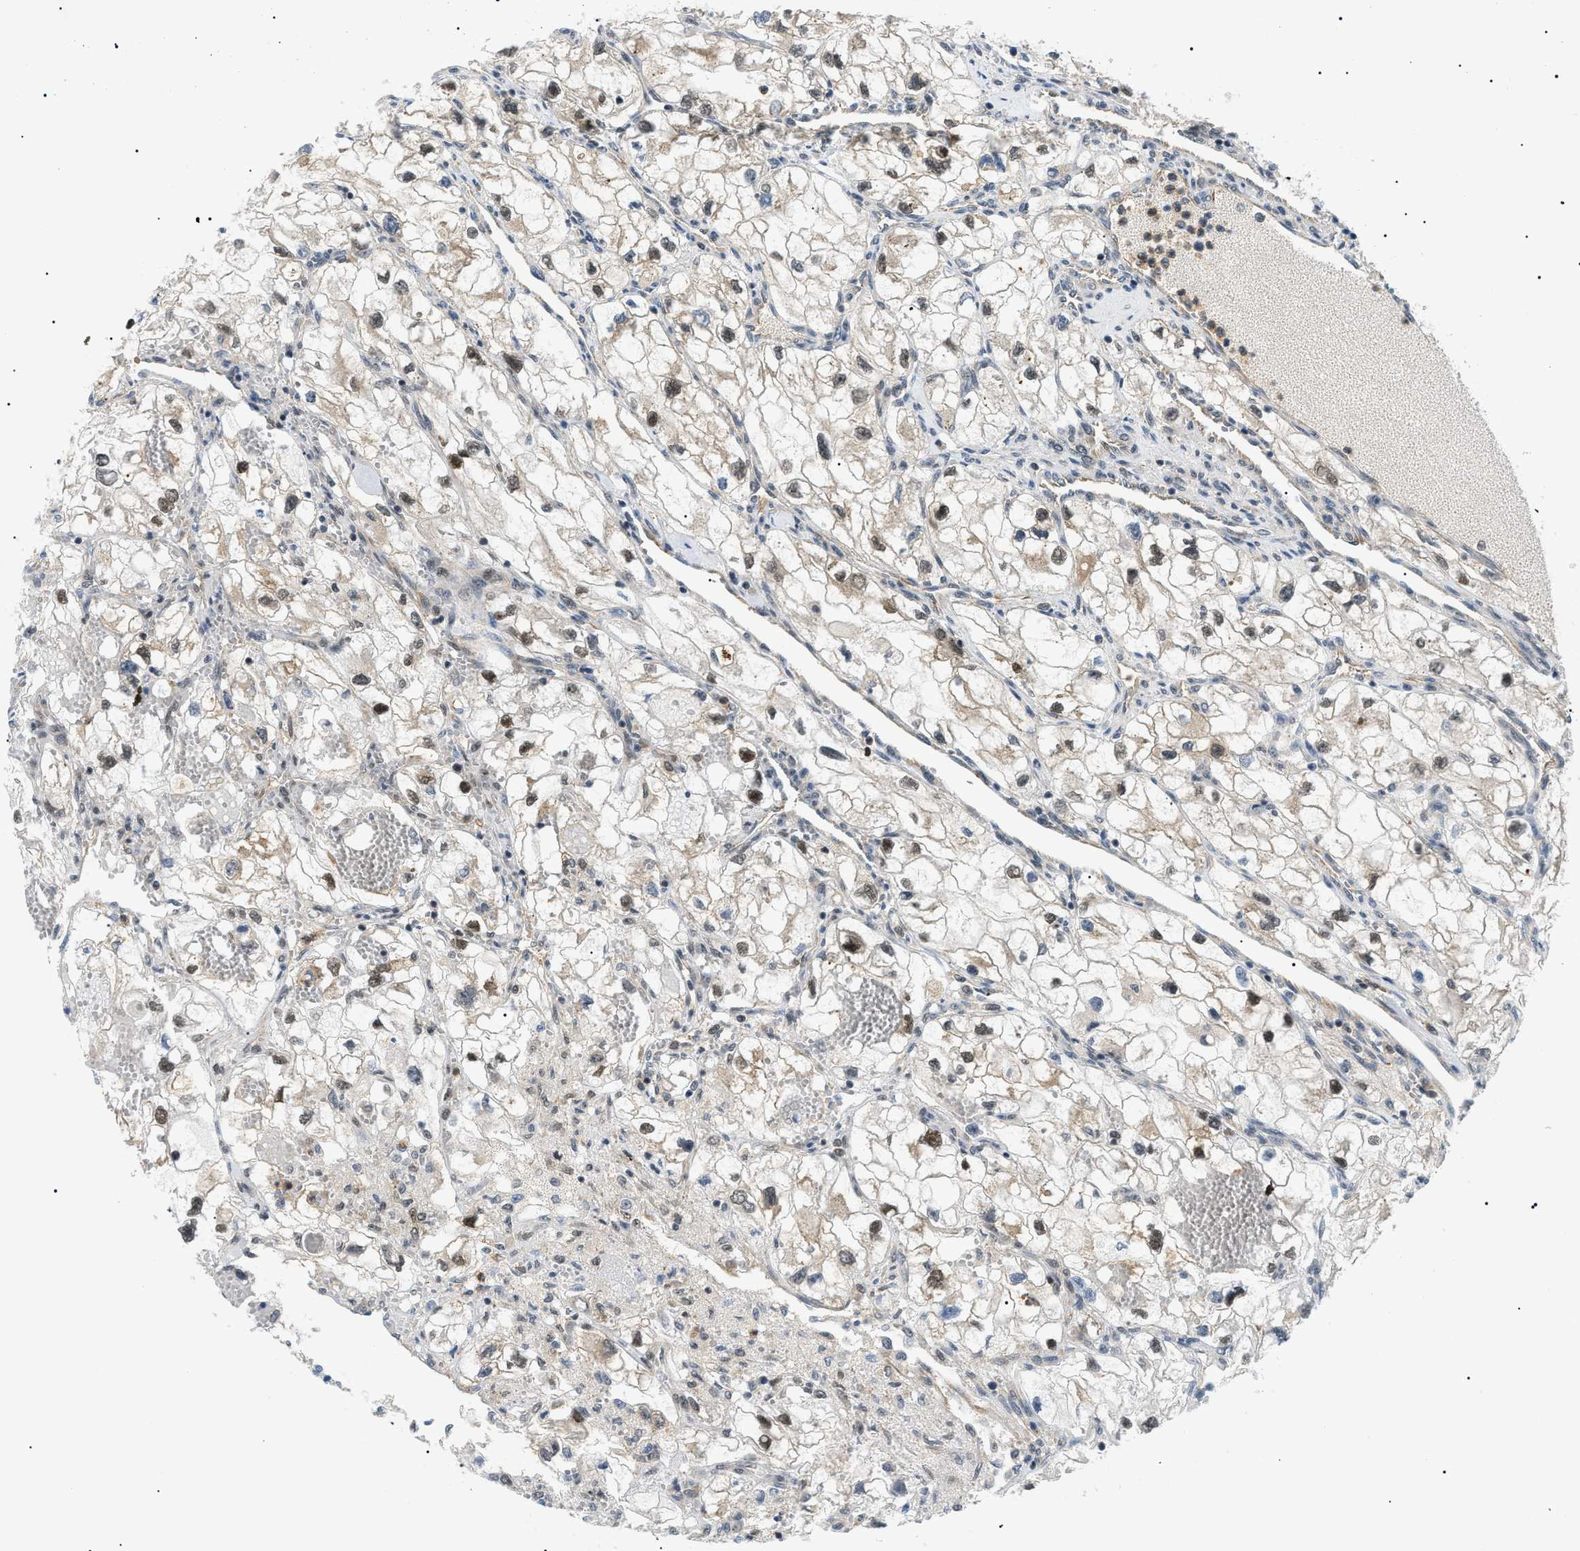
{"staining": {"intensity": "weak", "quantity": "25%-75%", "location": "nuclear"}, "tissue": "renal cancer", "cell_type": "Tumor cells", "image_type": "cancer", "snomed": [{"axis": "morphology", "description": "Adenocarcinoma, NOS"}, {"axis": "topography", "description": "Kidney"}], "caption": "A photomicrograph showing weak nuclear staining in about 25%-75% of tumor cells in renal cancer, as visualized by brown immunohistochemical staining.", "gene": "RBM15", "patient": {"sex": "female", "age": 70}}